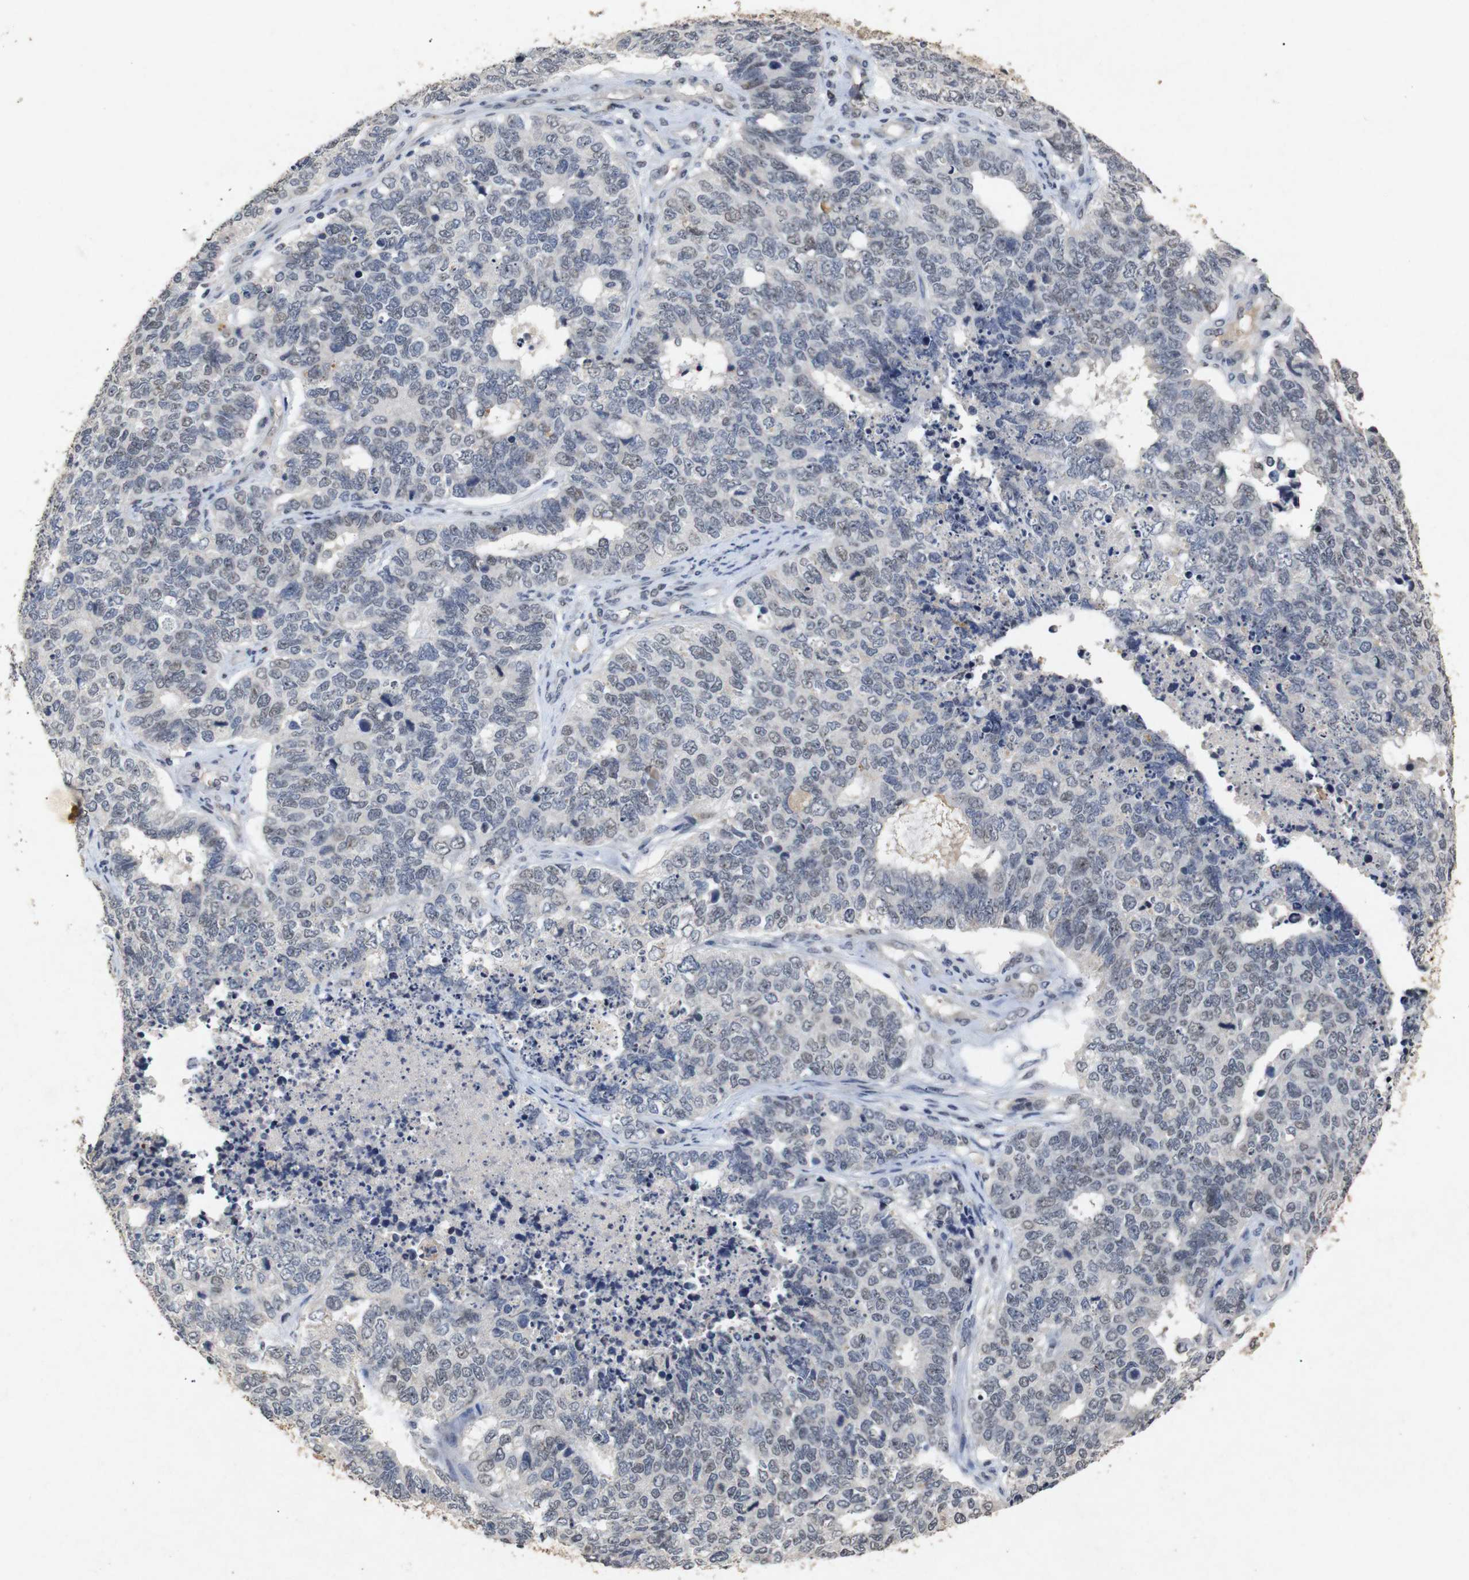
{"staining": {"intensity": "weak", "quantity": "<25%", "location": "nuclear"}, "tissue": "cervical cancer", "cell_type": "Tumor cells", "image_type": "cancer", "snomed": [{"axis": "morphology", "description": "Squamous cell carcinoma, NOS"}, {"axis": "topography", "description": "Cervix"}], "caption": "Histopathology image shows no protein positivity in tumor cells of cervical cancer (squamous cell carcinoma) tissue.", "gene": "PARN", "patient": {"sex": "female", "age": 63}}